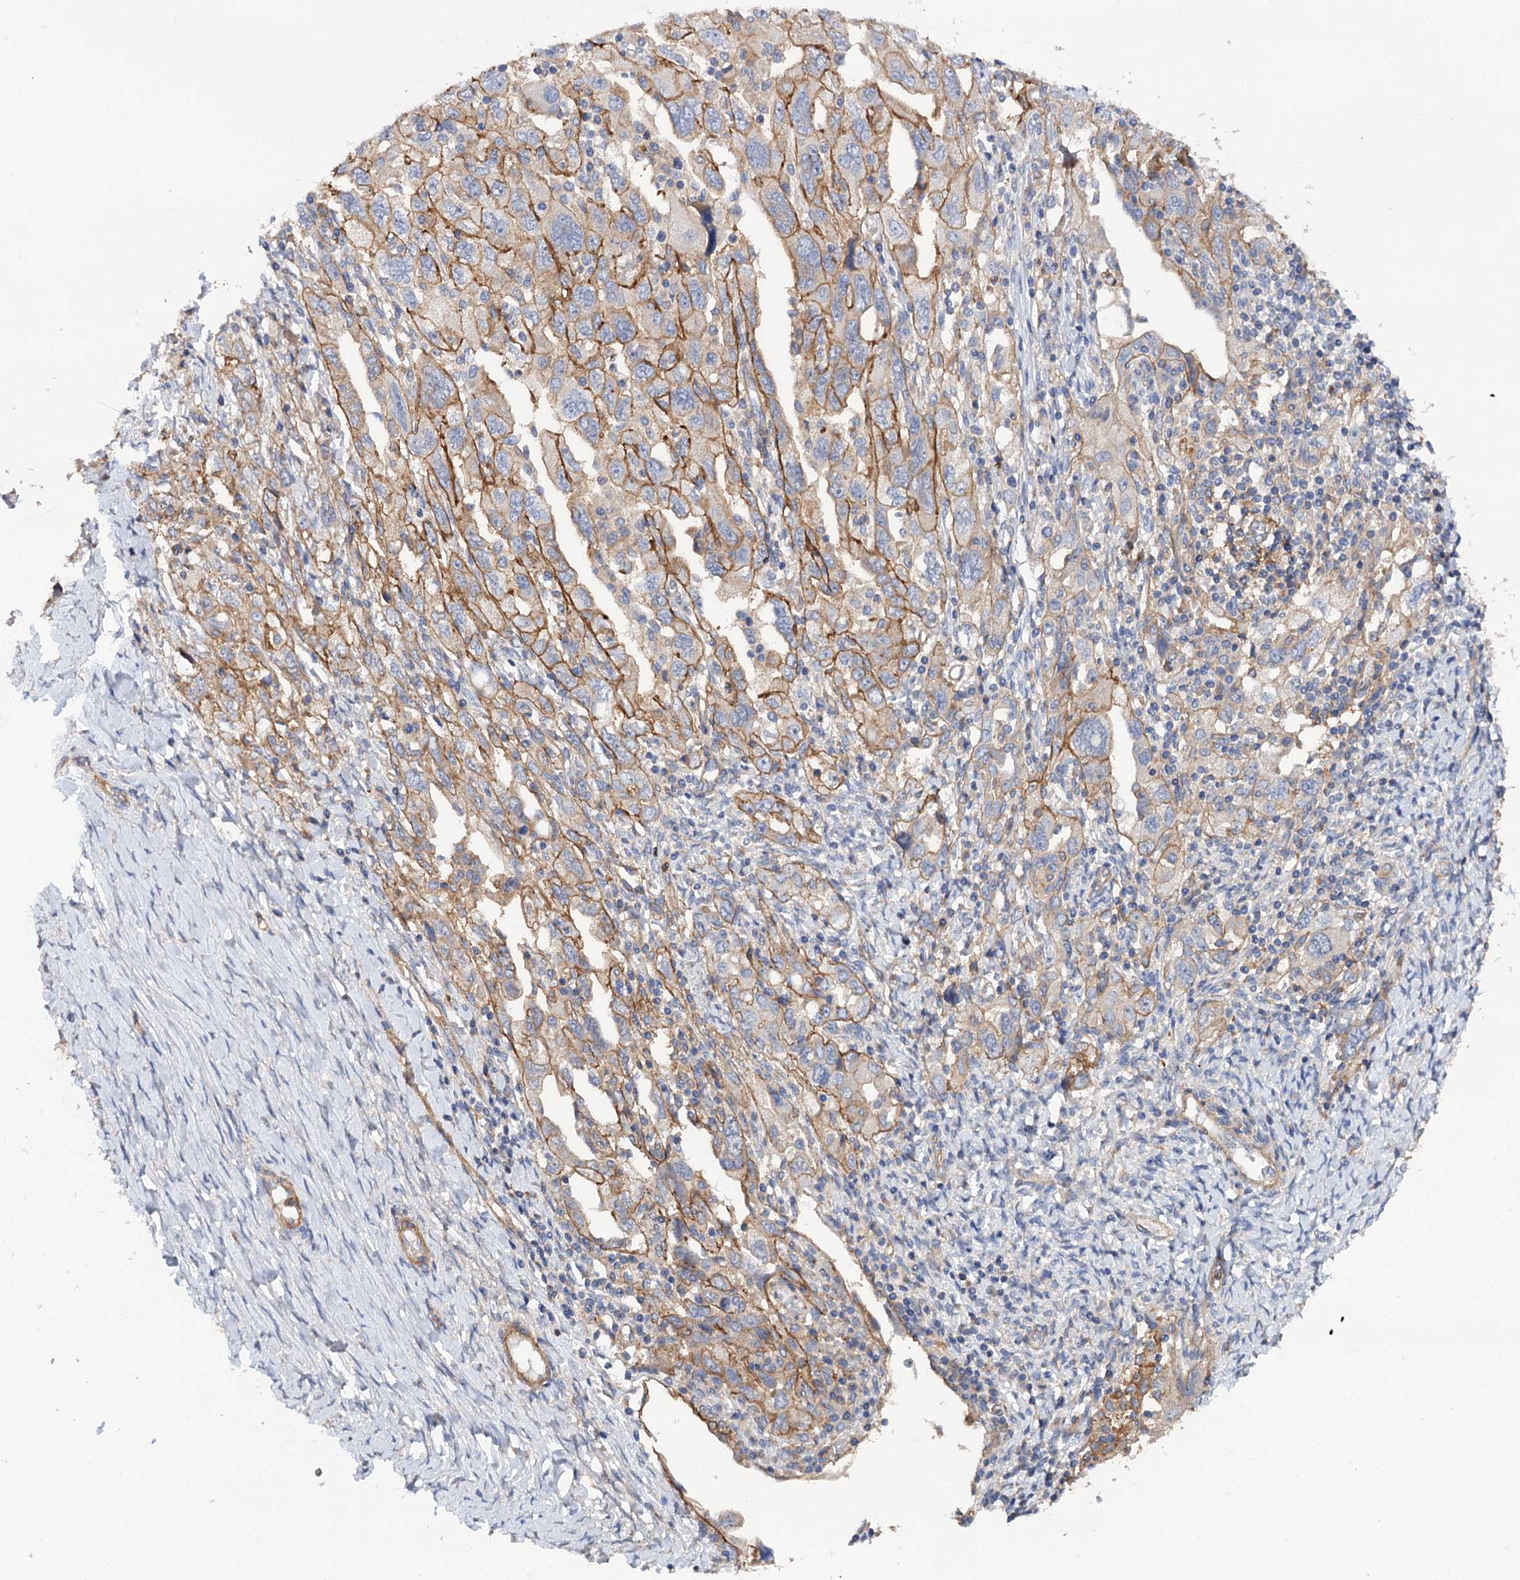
{"staining": {"intensity": "moderate", "quantity": "25%-75%", "location": "cytoplasmic/membranous"}, "tissue": "ovarian cancer", "cell_type": "Tumor cells", "image_type": "cancer", "snomed": [{"axis": "morphology", "description": "Carcinoma, NOS"}, {"axis": "morphology", "description": "Cystadenocarcinoma, serous, NOS"}, {"axis": "topography", "description": "Ovary"}], "caption": "A brown stain highlights moderate cytoplasmic/membranous positivity of a protein in ovarian cancer (carcinoma) tumor cells.", "gene": "CSAD", "patient": {"sex": "female", "age": 69}}